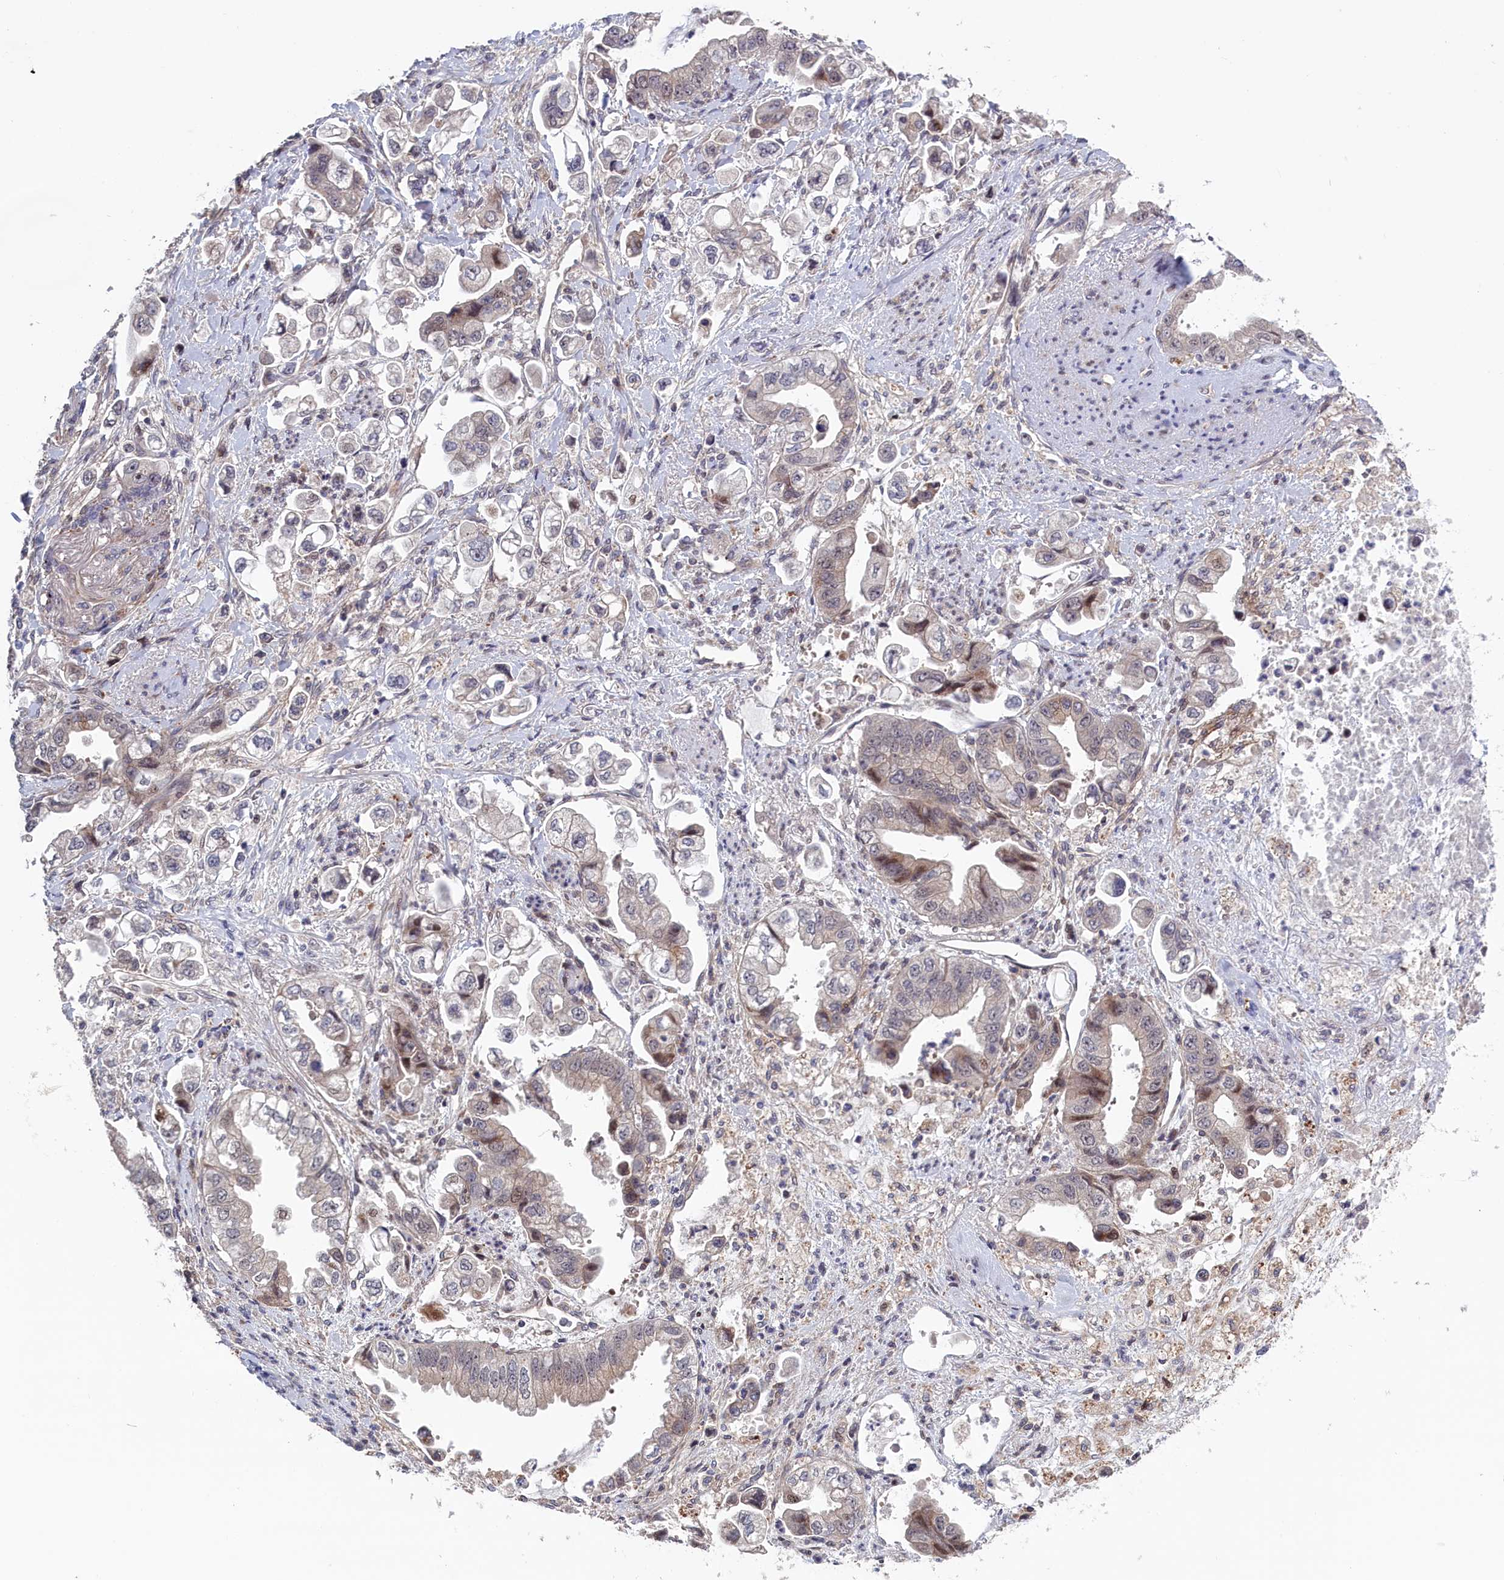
{"staining": {"intensity": "weak", "quantity": "<25%", "location": "nuclear"}, "tissue": "stomach cancer", "cell_type": "Tumor cells", "image_type": "cancer", "snomed": [{"axis": "morphology", "description": "Adenocarcinoma, NOS"}, {"axis": "topography", "description": "Stomach"}], "caption": "A high-resolution histopathology image shows immunohistochemistry staining of stomach cancer, which displays no significant staining in tumor cells. (DAB (3,3'-diaminobenzidine) IHC visualized using brightfield microscopy, high magnification).", "gene": "LSG1", "patient": {"sex": "male", "age": 62}}